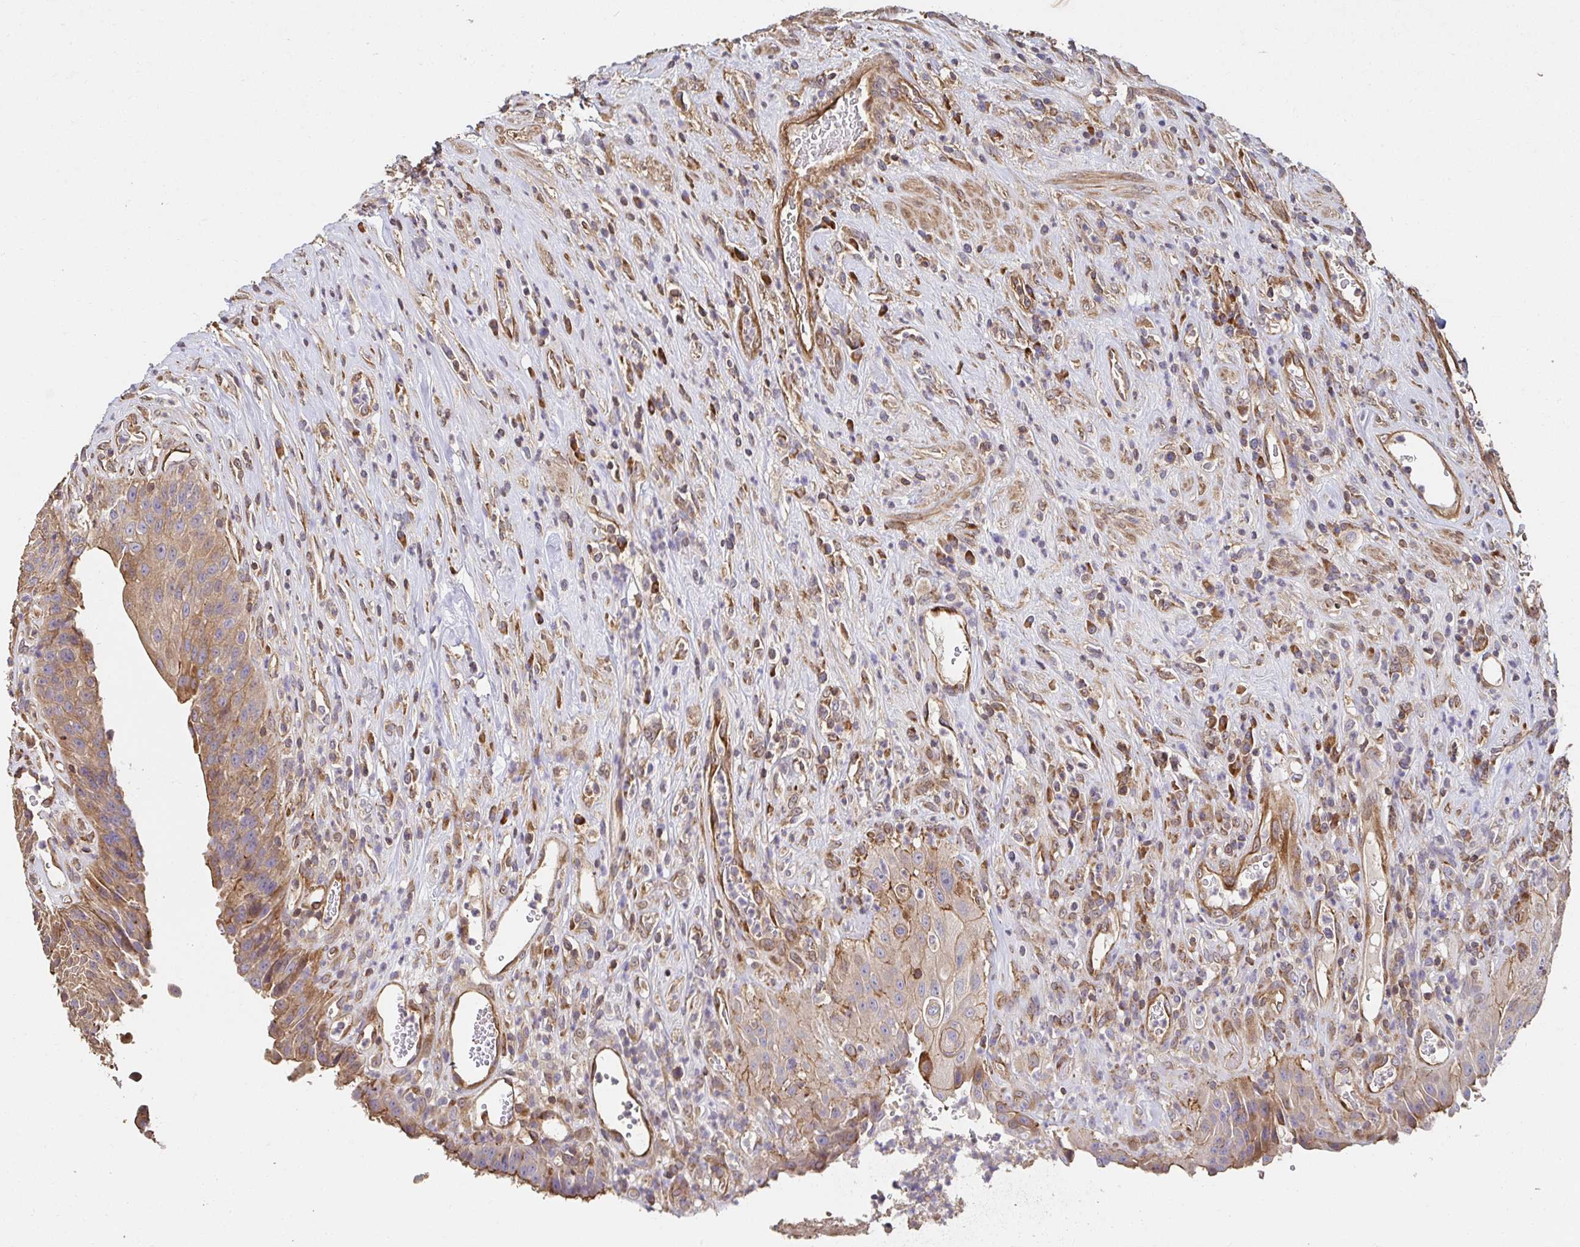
{"staining": {"intensity": "moderate", "quantity": ">75%", "location": "cytoplasmic/membranous"}, "tissue": "urinary bladder", "cell_type": "Urothelial cells", "image_type": "normal", "snomed": [{"axis": "morphology", "description": "Normal tissue, NOS"}, {"axis": "topography", "description": "Urinary bladder"}], "caption": "DAB immunohistochemical staining of unremarkable human urinary bladder exhibits moderate cytoplasmic/membranous protein positivity in approximately >75% of urothelial cells.", "gene": "APBB1", "patient": {"sex": "female", "age": 56}}